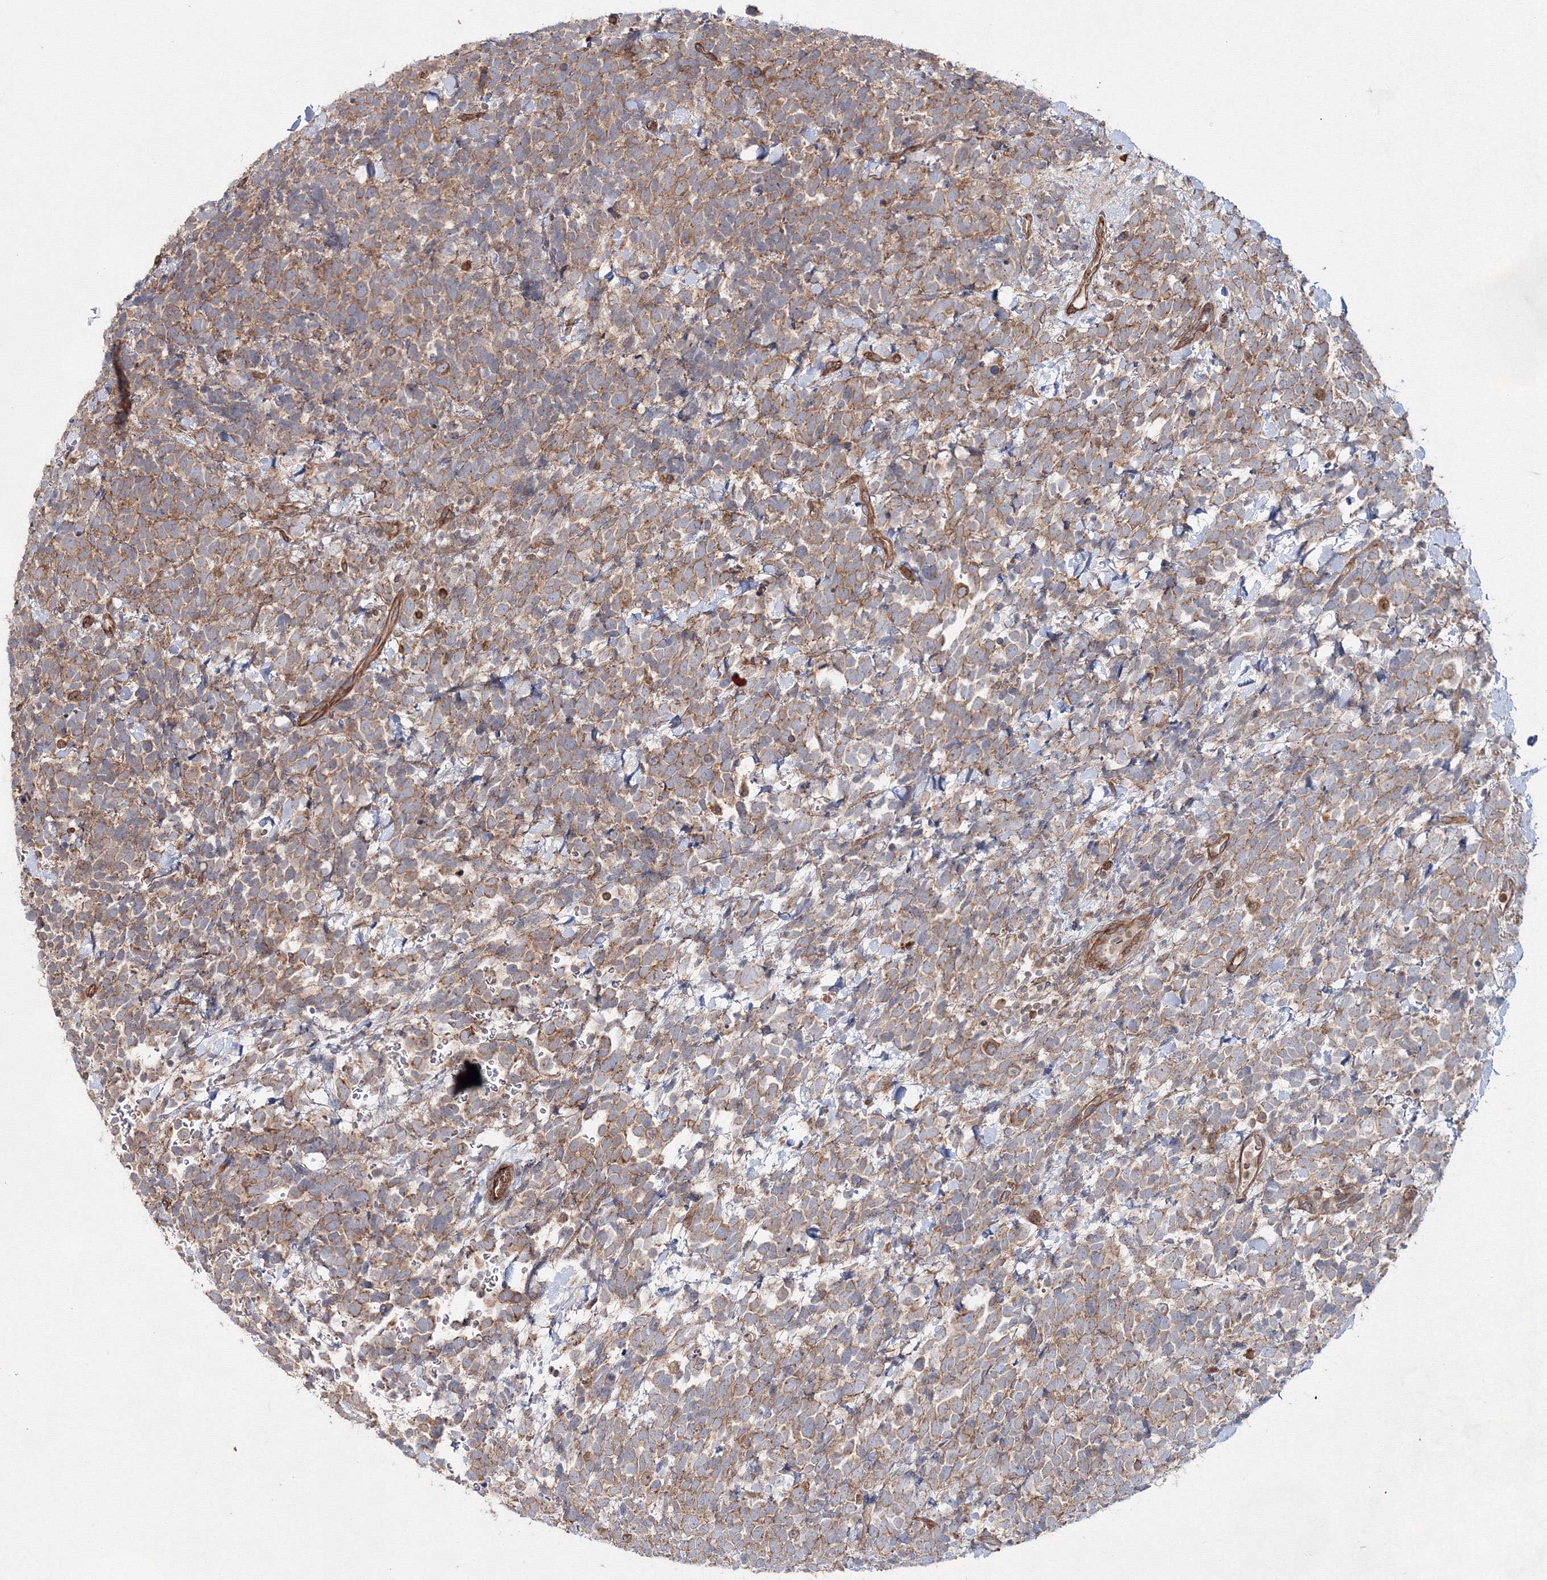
{"staining": {"intensity": "moderate", "quantity": ">75%", "location": "cytoplasmic/membranous"}, "tissue": "urothelial cancer", "cell_type": "Tumor cells", "image_type": "cancer", "snomed": [{"axis": "morphology", "description": "Urothelial carcinoma, High grade"}, {"axis": "topography", "description": "Urinary bladder"}], "caption": "Immunohistochemical staining of human urothelial carcinoma (high-grade) shows medium levels of moderate cytoplasmic/membranous protein positivity in approximately >75% of tumor cells.", "gene": "EXOC6", "patient": {"sex": "female", "age": 82}}